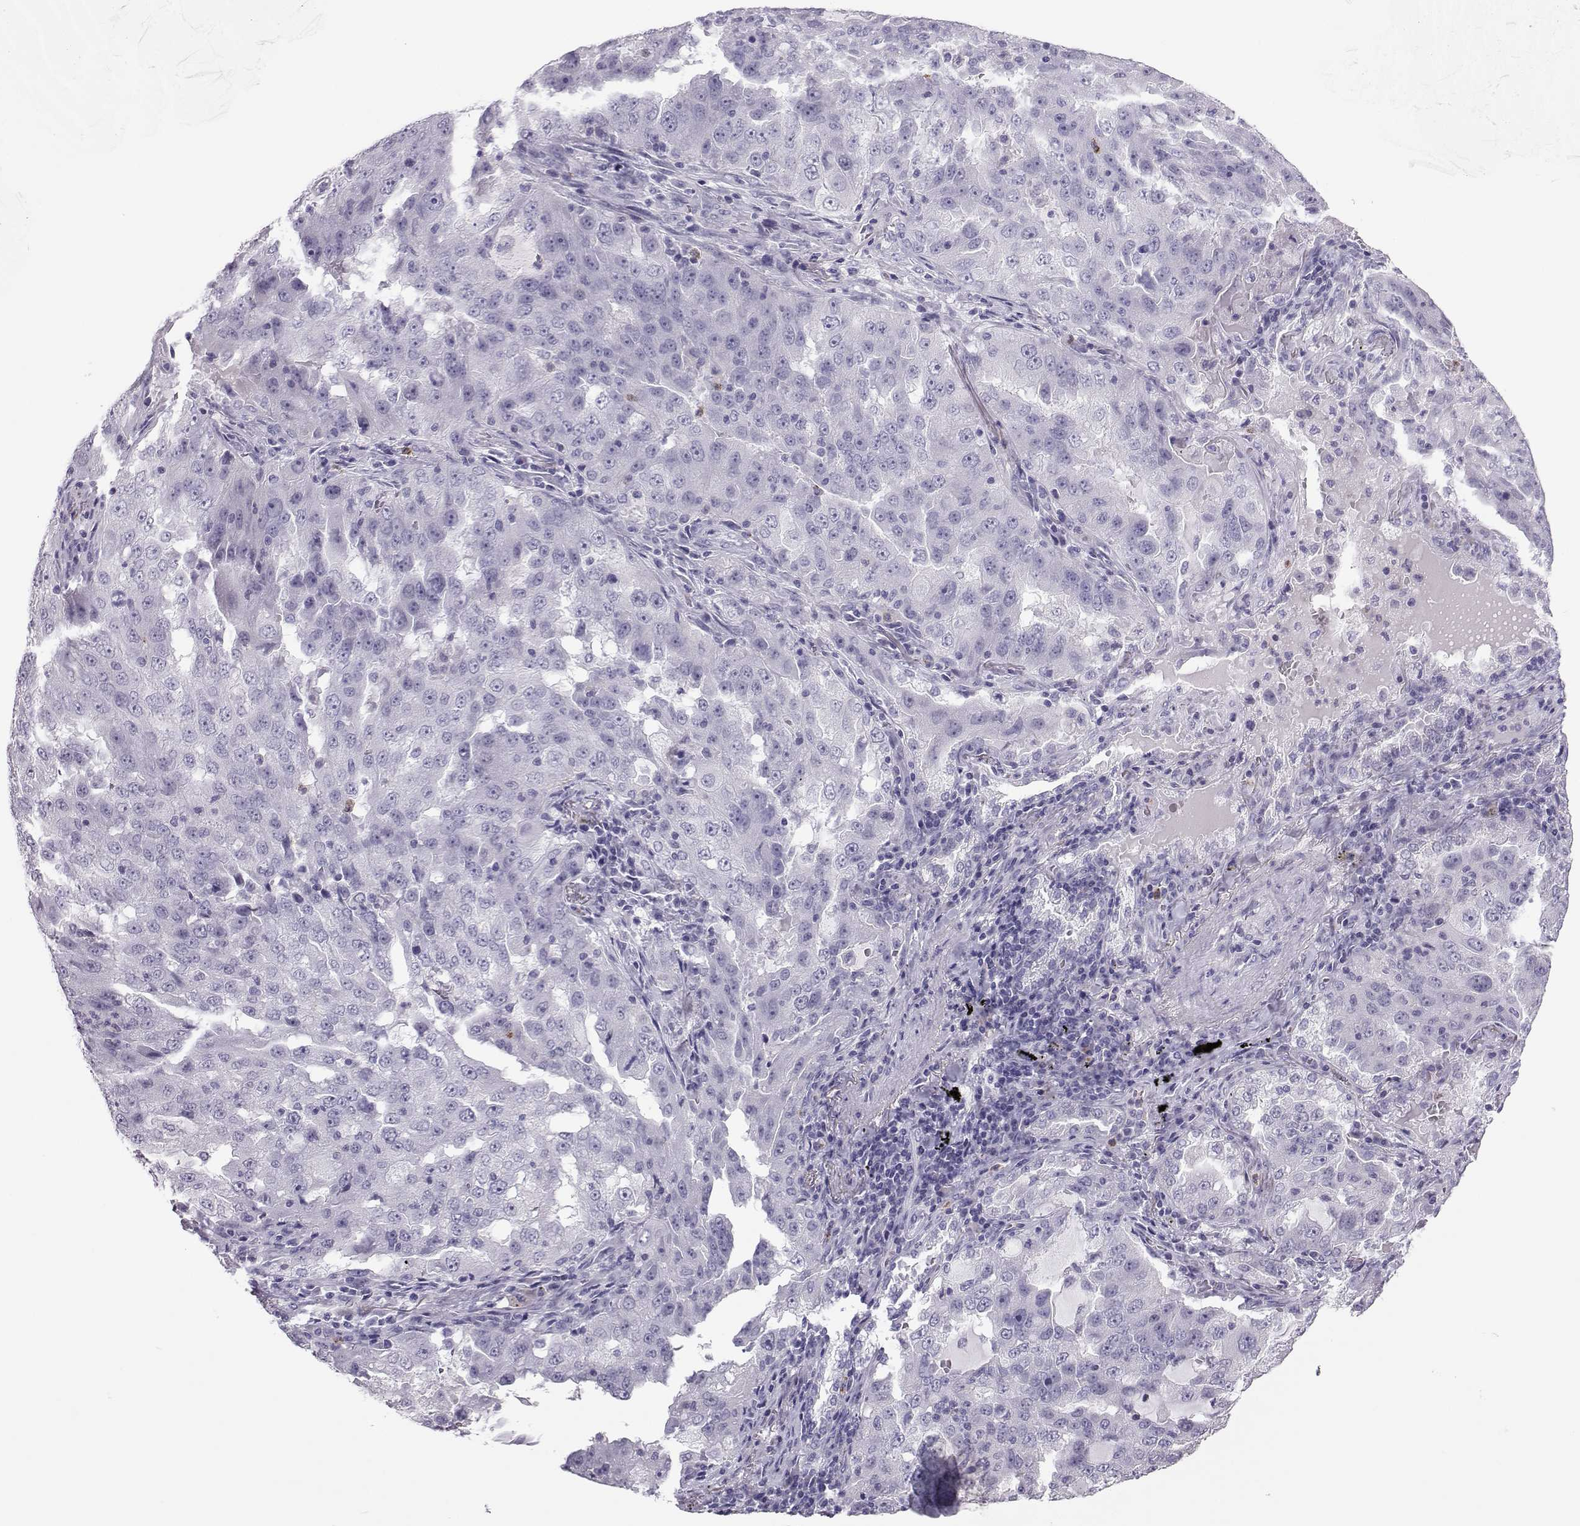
{"staining": {"intensity": "negative", "quantity": "none", "location": "none"}, "tissue": "lung cancer", "cell_type": "Tumor cells", "image_type": "cancer", "snomed": [{"axis": "morphology", "description": "Adenocarcinoma, NOS"}, {"axis": "topography", "description": "Lung"}], "caption": "Tumor cells show no significant protein positivity in lung cancer (adenocarcinoma).", "gene": "TRPM7", "patient": {"sex": "female", "age": 61}}